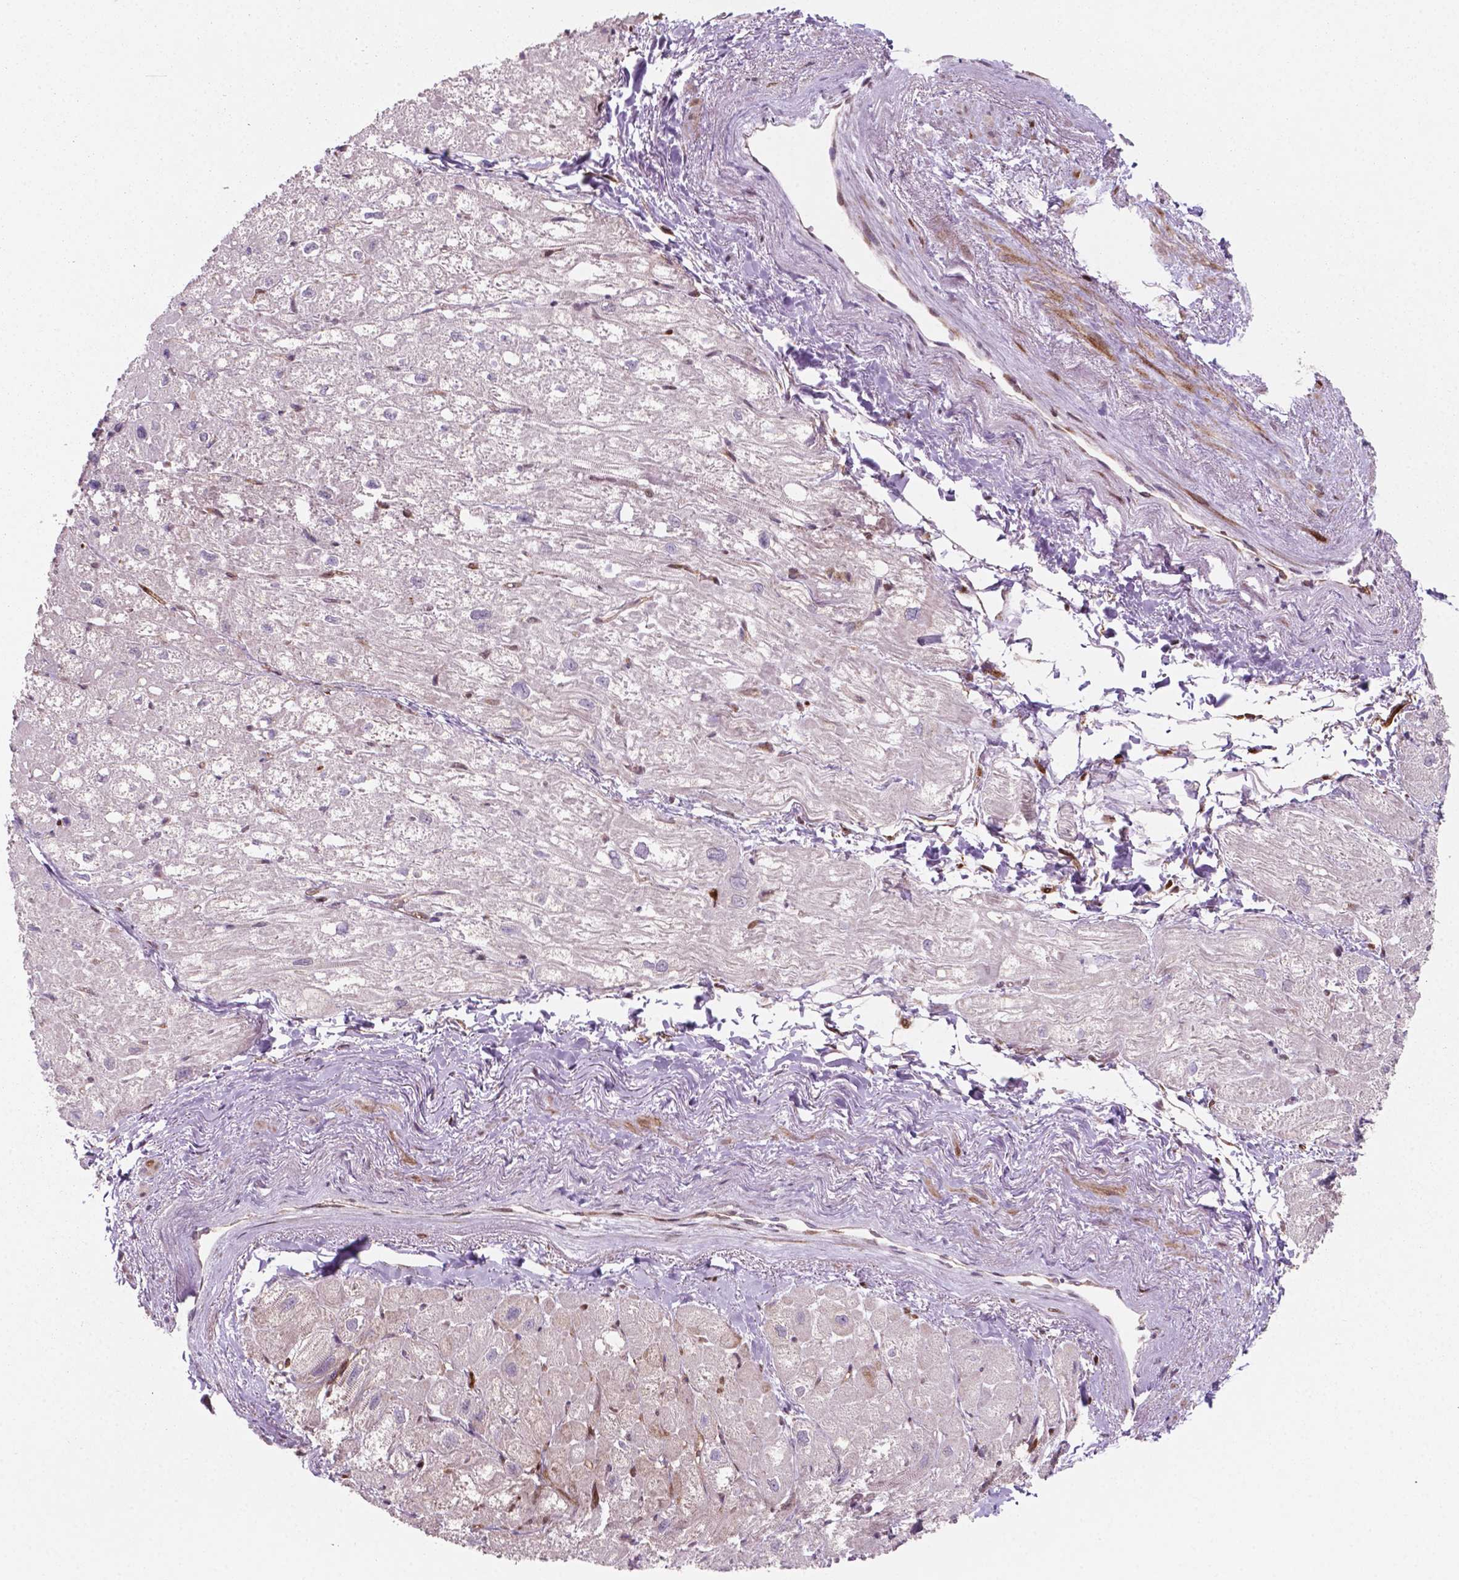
{"staining": {"intensity": "weak", "quantity": "<25%", "location": "cytoplasmic/membranous"}, "tissue": "heart muscle", "cell_type": "Cardiomyocytes", "image_type": "normal", "snomed": [{"axis": "morphology", "description": "Normal tissue, NOS"}, {"axis": "topography", "description": "Heart"}], "caption": "High power microscopy image of an immunohistochemistry micrograph of unremarkable heart muscle, revealing no significant staining in cardiomyocytes.", "gene": "LDHA", "patient": {"sex": "female", "age": 69}}